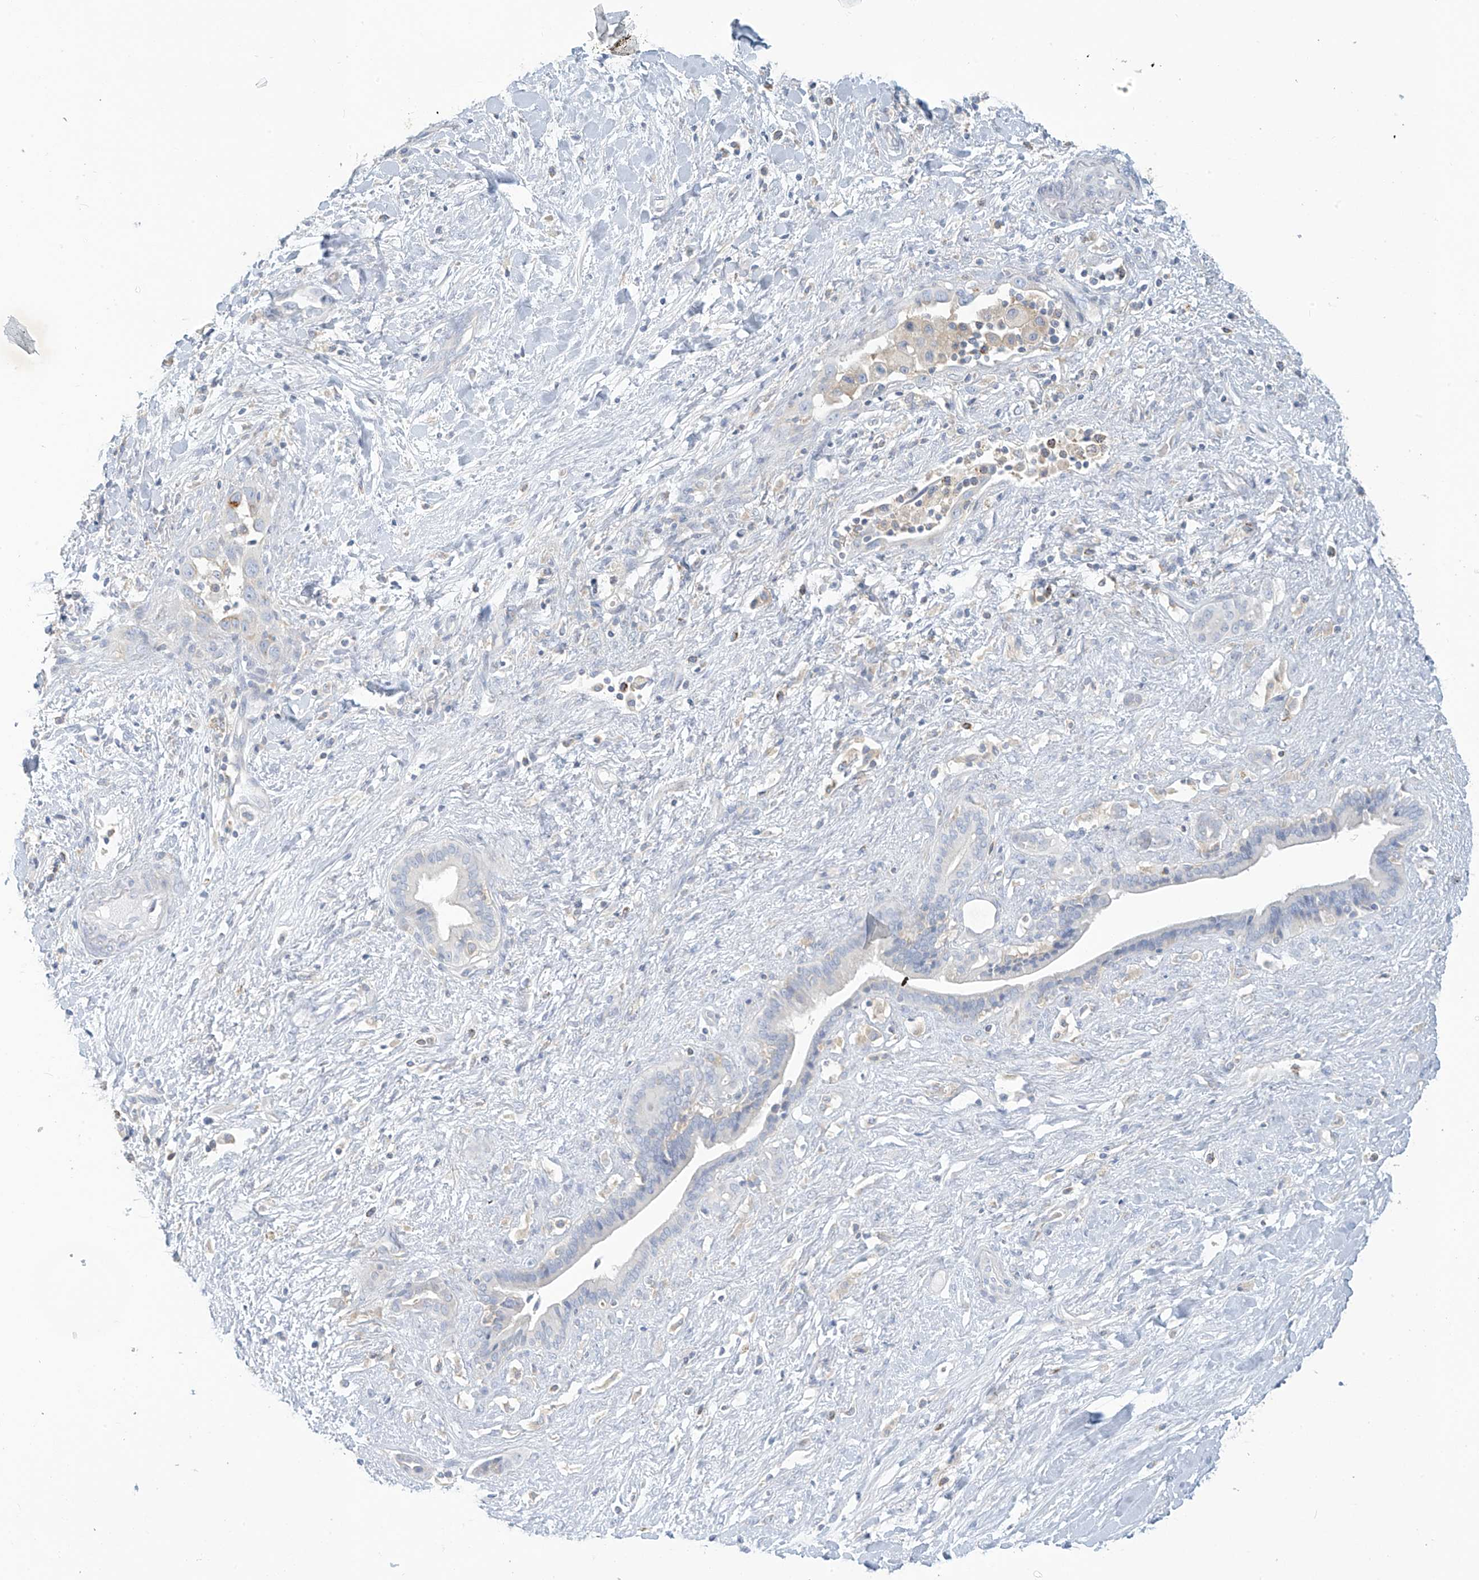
{"staining": {"intensity": "negative", "quantity": "none", "location": "none"}, "tissue": "liver cancer", "cell_type": "Tumor cells", "image_type": "cancer", "snomed": [{"axis": "morphology", "description": "Cholangiocarcinoma"}, {"axis": "topography", "description": "Liver"}], "caption": "Tumor cells are negative for brown protein staining in liver cancer. (Stains: DAB (3,3'-diaminobenzidine) immunohistochemistry (IHC) with hematoxylin counter stain, Microscopy: brightfield microscopy at high magnification).", "gene": "SLC6A12", "patient": {"sex": "female", "age": 52}}